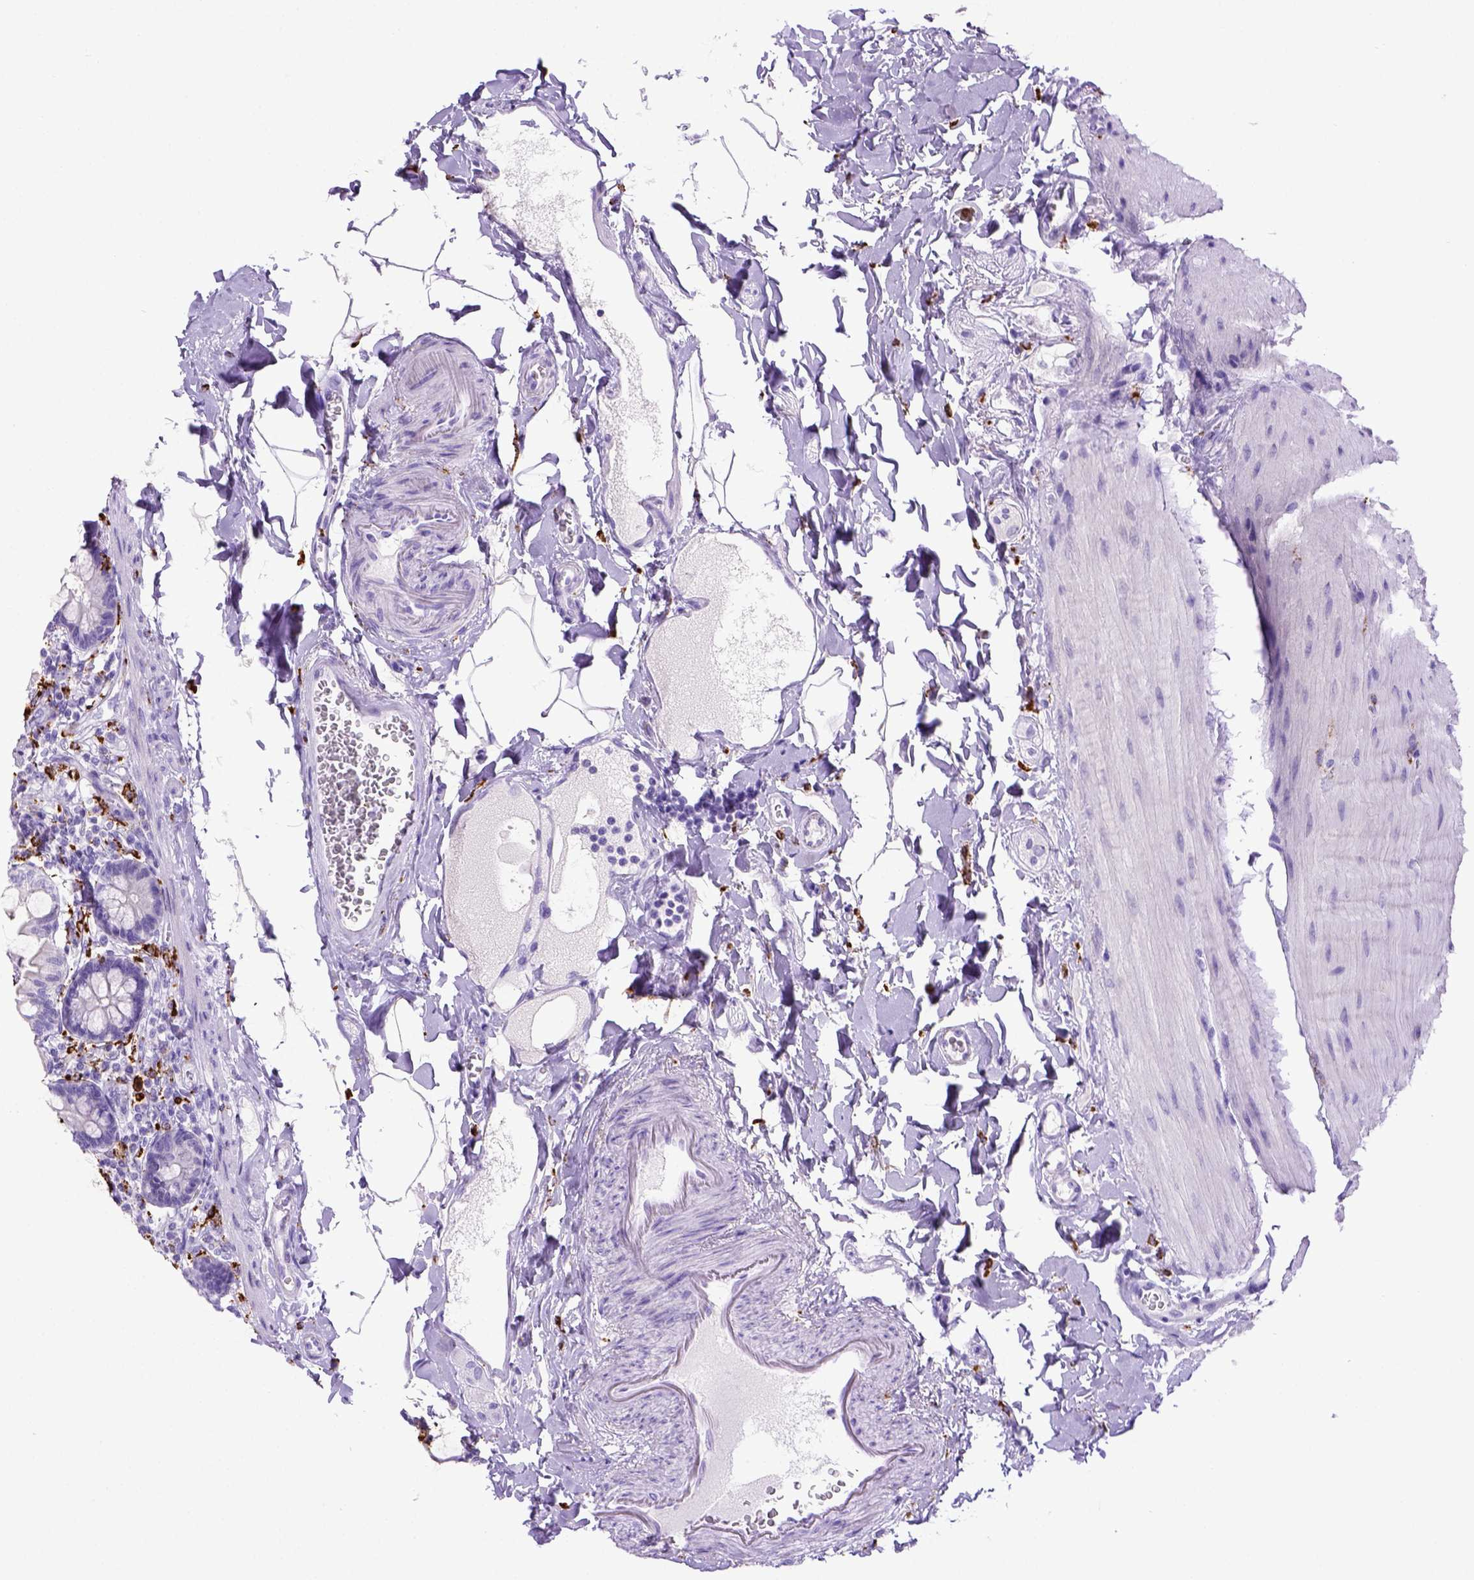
{"staining": {"intensity": "negative", "quantity": "none", "location": "none"}, "tissue": "small intestine", "cell_type": "Glandular cells", "image_type": "normal", "snomed": [{"axis": "morphology", "description": "Normal tissue, NOS"}, {"axis": "topography", "description": "Small intestine"}], "caption": "An immunohistochemistry (IHC) micrograph of normal small intestine is shown. There is no staining in glandular cells of small intestine. (DAB immunohistochemistry (IHC) with hematoxylin counter stain).", "gene": "CD68", "patient": {"sex": "female", "age": 56}}